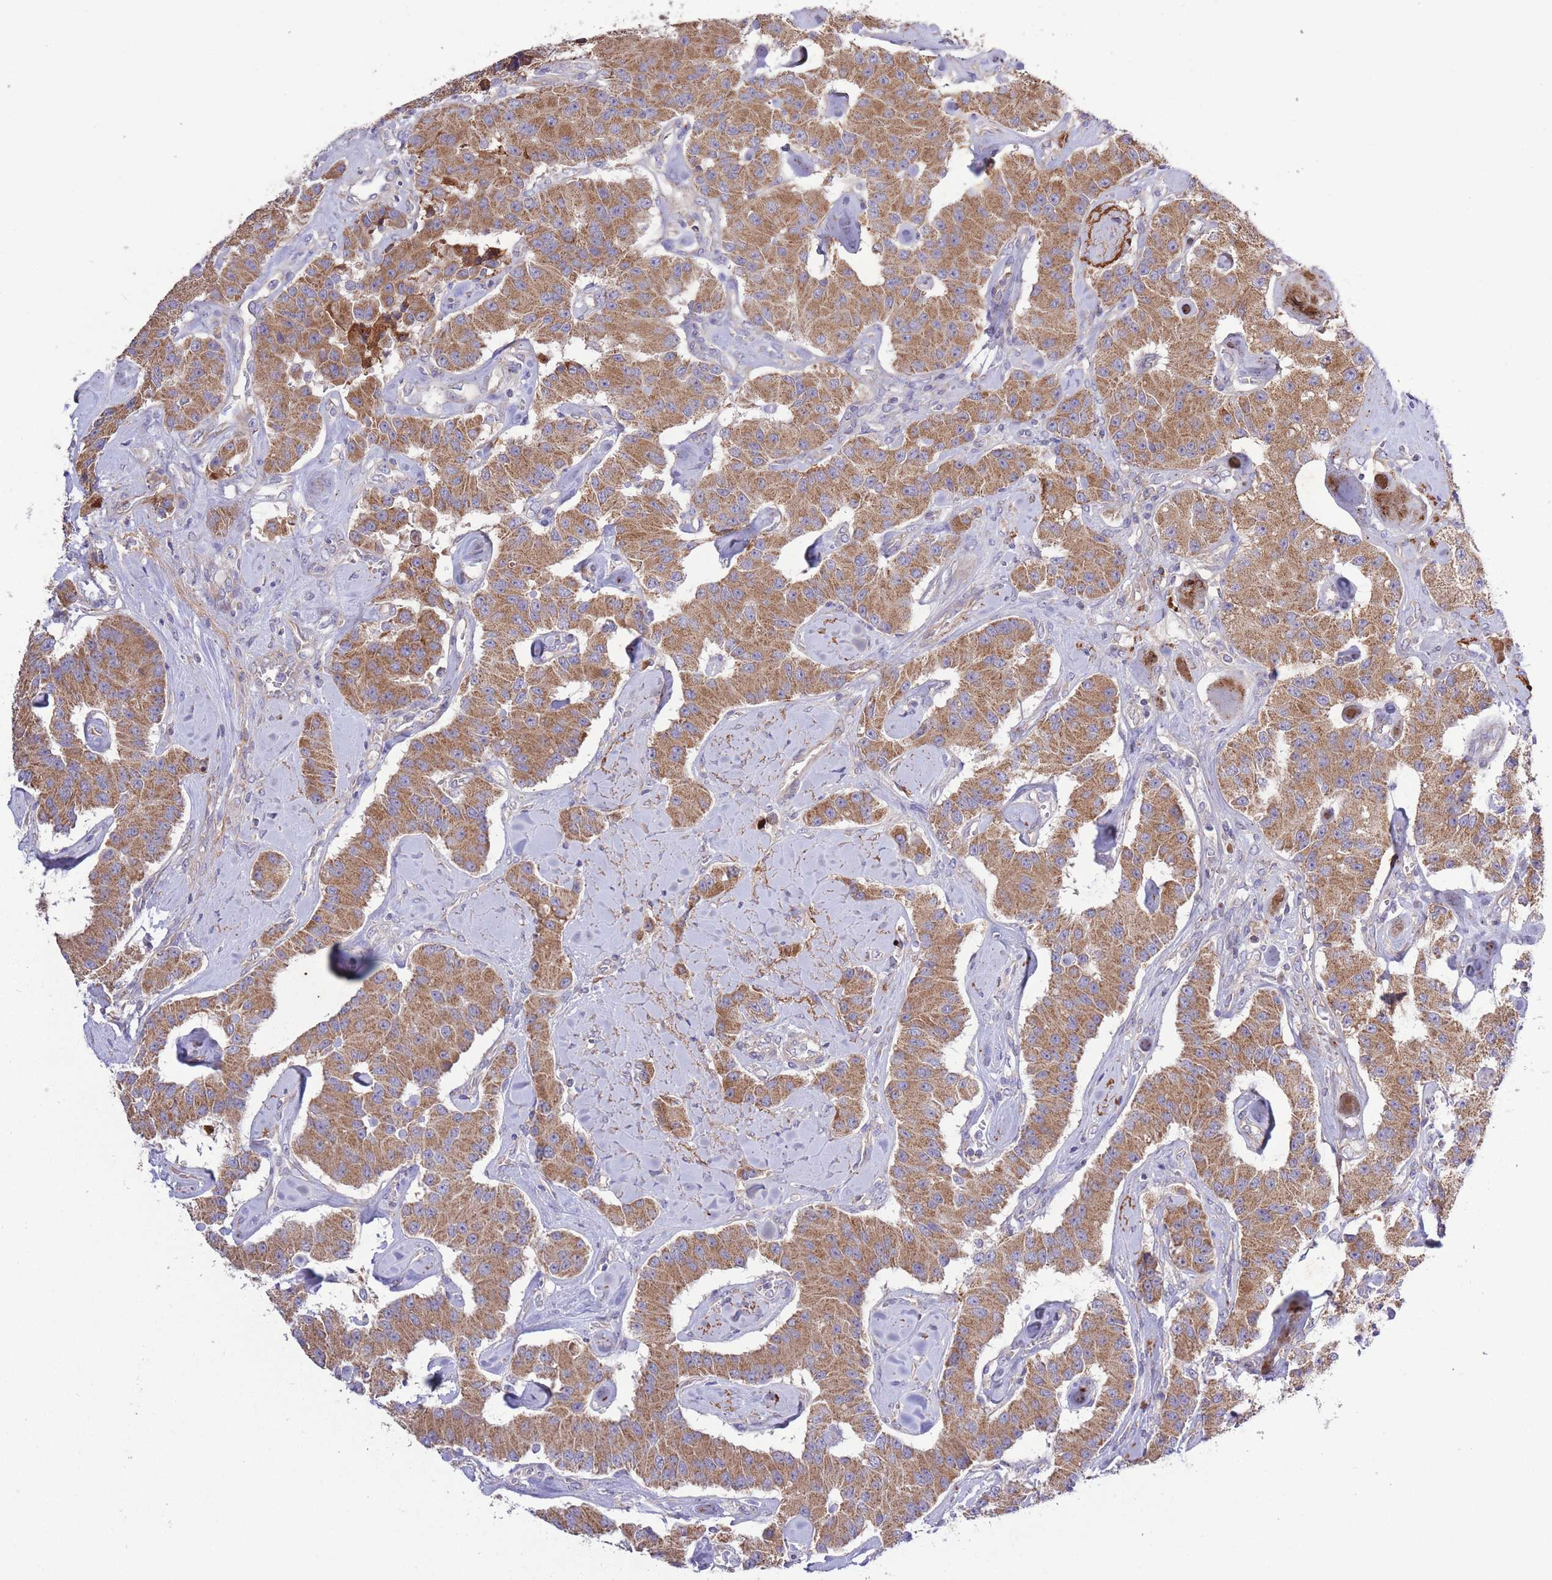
{"staining": {"intensity": "moderate", "quantity": ">75%", "location": "cytoplasmic/membranous"}, "tissue": "carcinoid", "cell_type": "Tumor cells", "image_type": "cancer", "snomed": [{"axis": "morphology", "description": "Carcinoid, malignant, NOS"}, {"axis": "topography", "description": "Pancreas"}], "caption": "IHC of carcinoid displays medium levels of moderate cytoplasmic/membranous staining in approximately >75% of tumor cells.", "gene": "ATP13A2", "patient": {"sex": "male", "age": 41}}